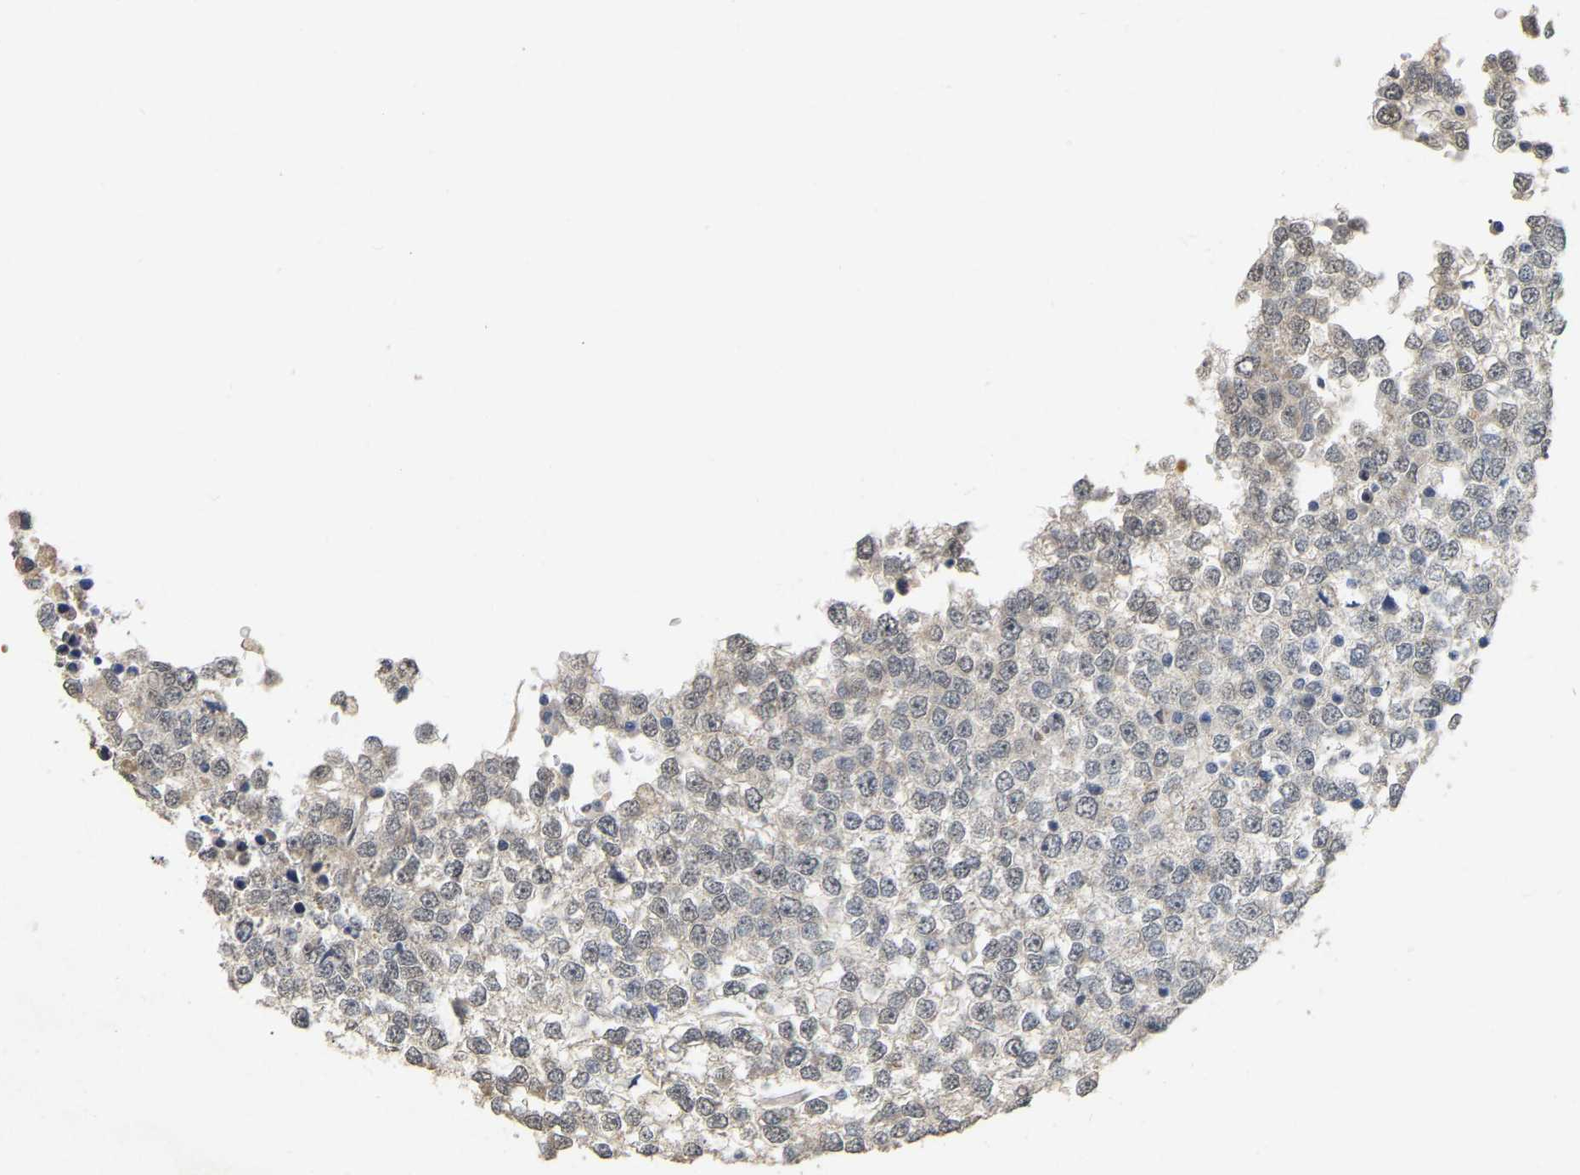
{"staining": {"intensity": "weak", "quantity": "25%-75%", "location": "cytoplasmic/membranous,nuclear"}, "tissue": "testis cancer", "cell_type": "Tumor cells", "image_type": "cancer", "snomed": [{"axis": "morphology", "description": "Seminoma, NOS"}, {"axis": "topography", "description": "Testis"}], "caption": "An image of human testis seminoma stained for a protein shows weak cytoplasmic/membranous and nuclear brown staining in tumor cells.", "gene": "RUVBL1", "patient": {"sex": "male", "age": 65}}